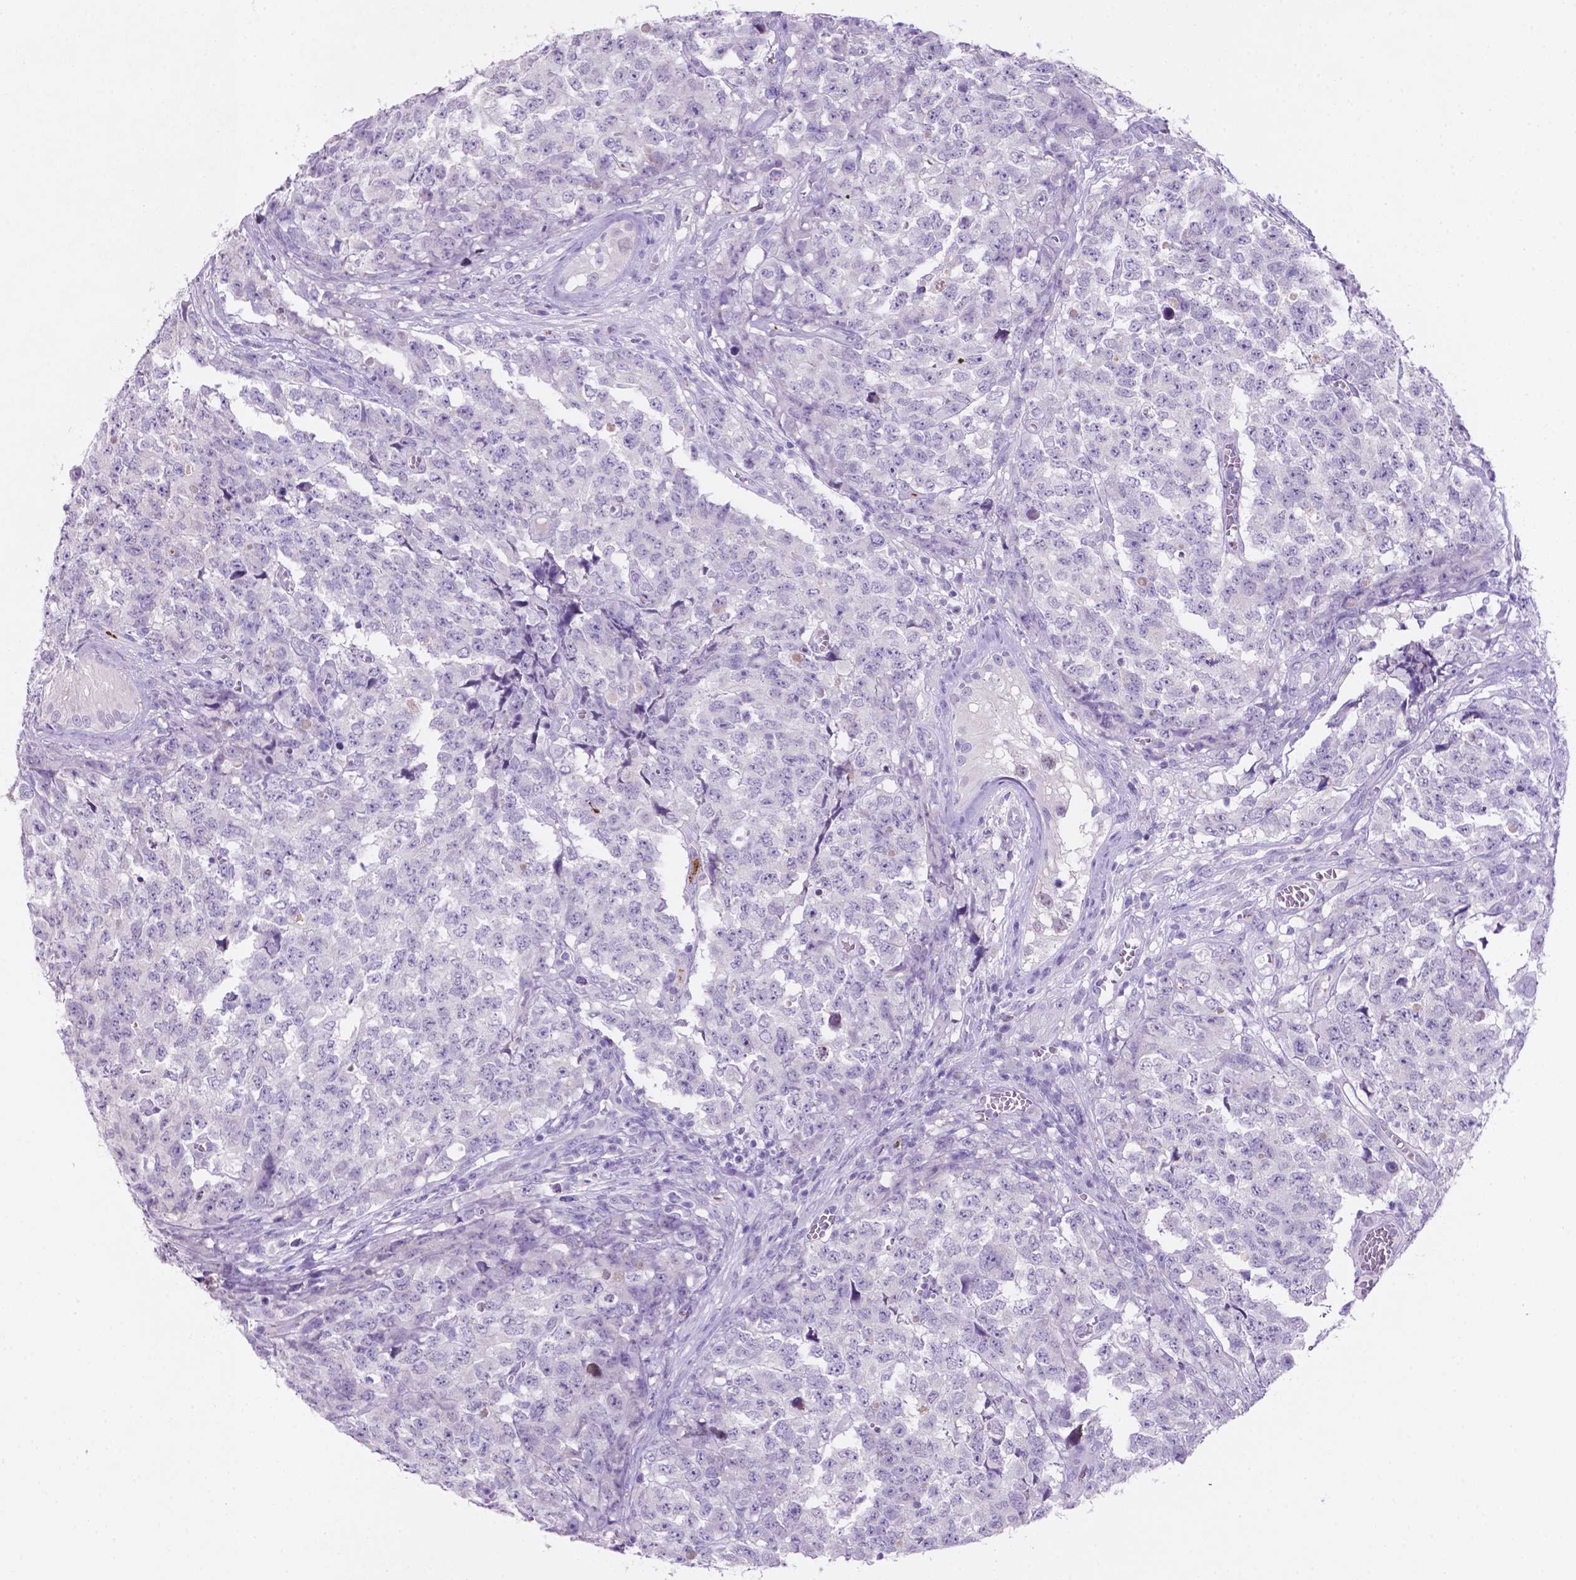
{"staining": {"intensity": "negative", "quantity": "none", "location": "none"}, "tissue": "testis cancer", "cell_type": "Tumor cells", "image_type": "cancer", "snomed": [{"axis": "morphology", "description": "Carcinoma, Embryonal, NOS"}, {"axis": "topography", "description": "Testis"}], "caption": "Tumor cells show no significant staining in embryonal carcinoma (testis).", "gene": "EBLN2", "patient": {"sex": "male", "age": 23}}